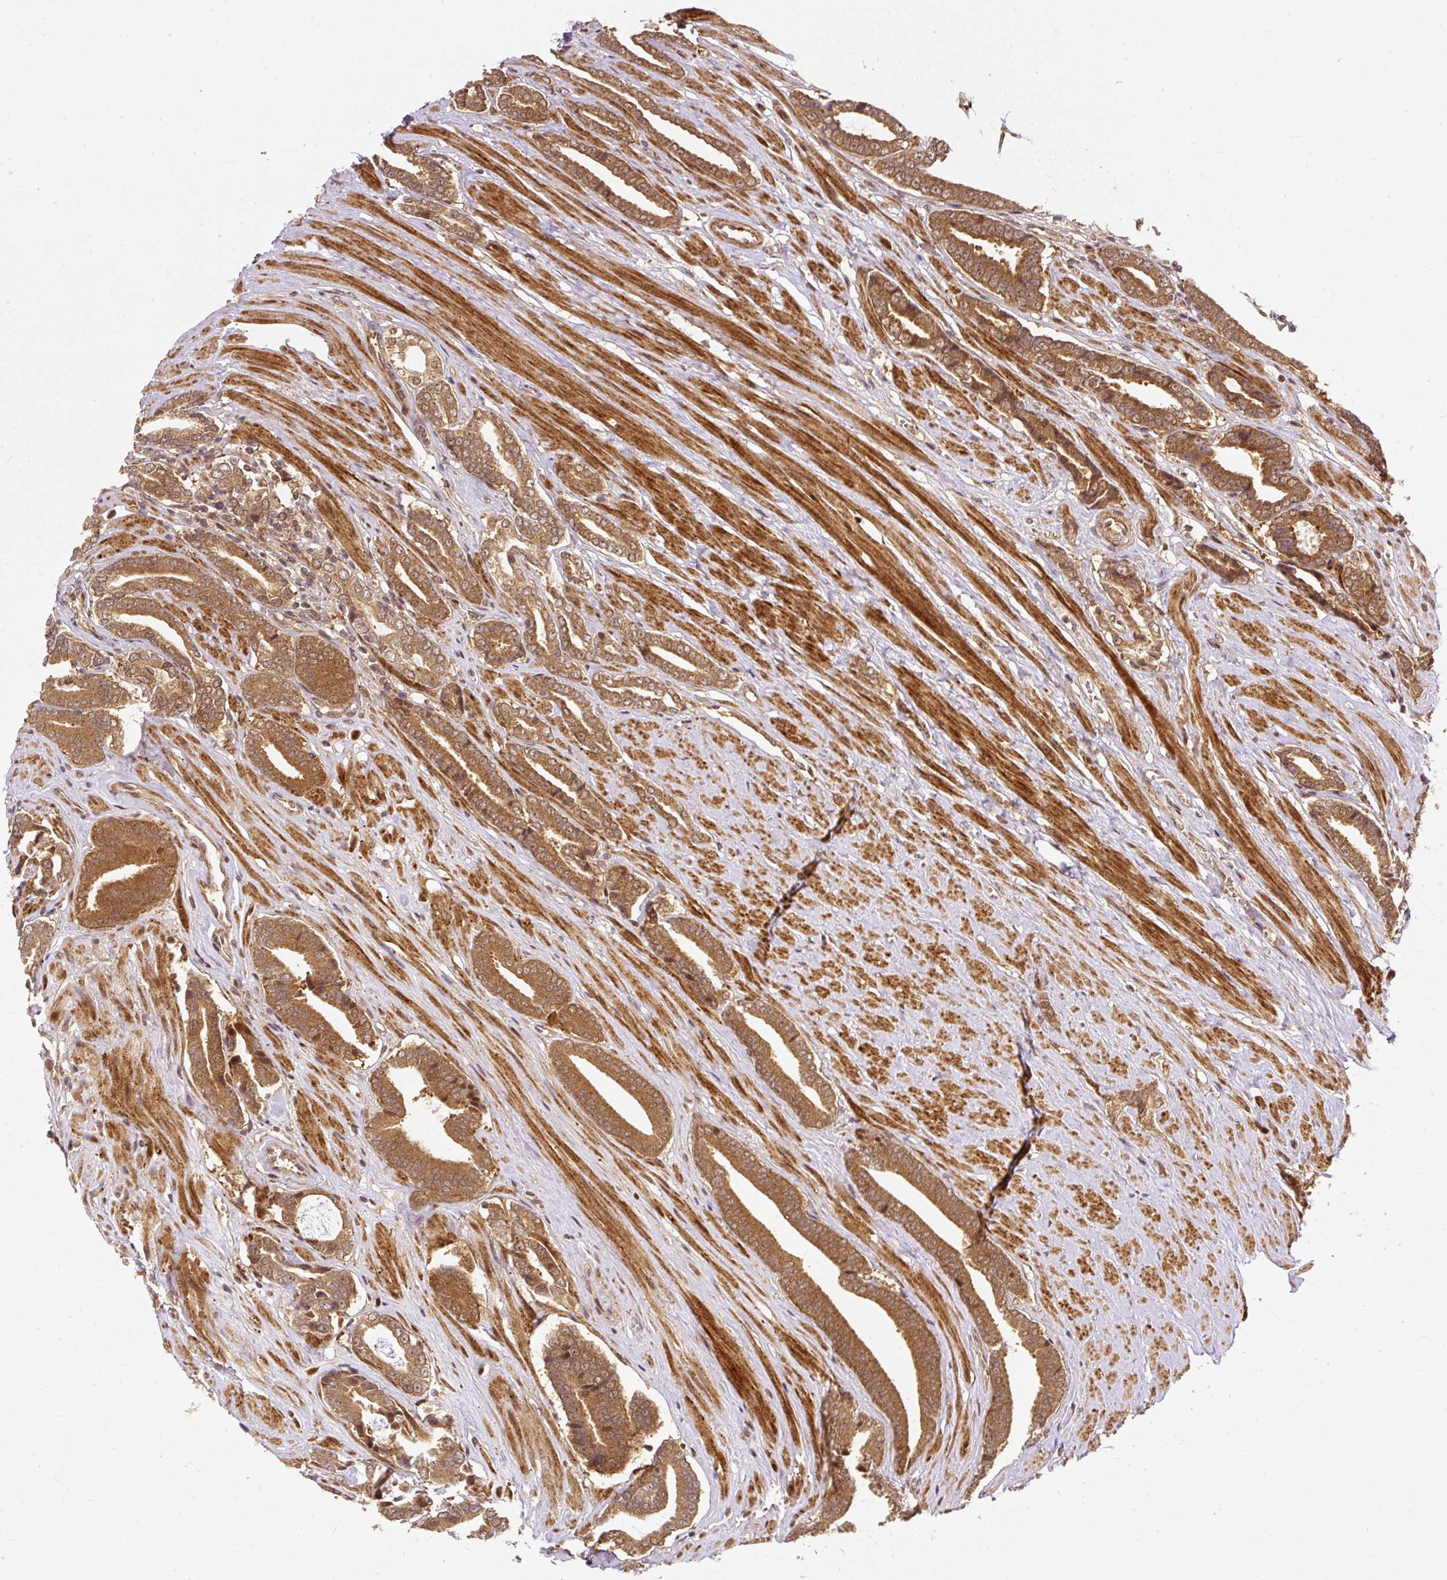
{"staining": {"intensity": "strong", "quantity": ">75%", "location": "cytoplasmic/membranous"}, "tissue": "prostate cancer", "cell_type": "Tumor cells", "image_type": "cancer", "snomed": [{"axis": "morphology", "description": "Adenocarcinoma, NOS"}, {"axis": "topography", "description": "Prostate and seminal vesicle, NOS"}], "caption": "A high amount of strong cytoplasmic/membranous staining is seen in about >75% of tumor cells in prostate adenocarcinoma tissue.", "gene": "PSMD1", "patient": {"sex": "male", "age": 76}}